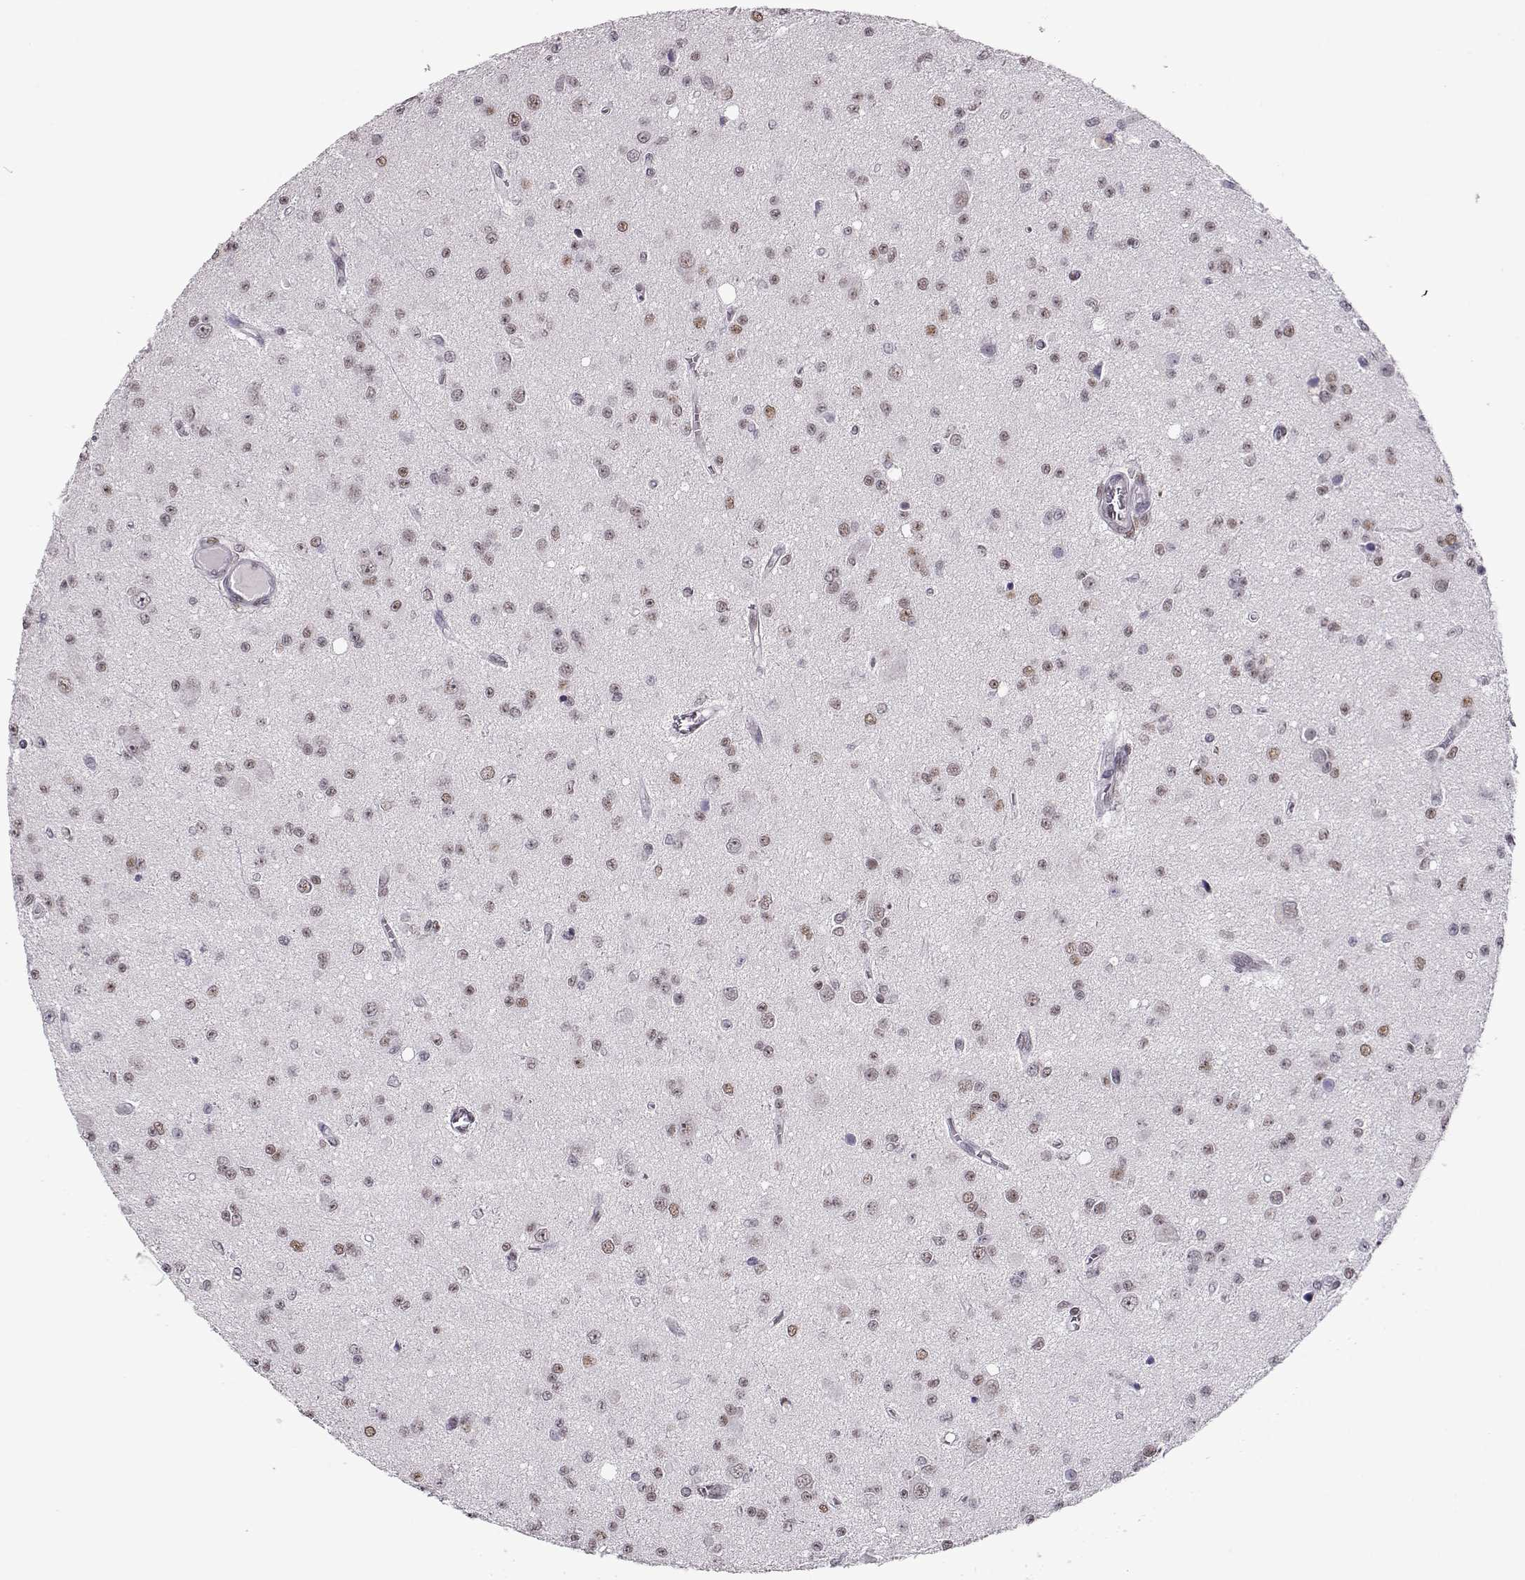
{"staining": {"intensity": "negative", "quantity": "none", "location": "none"}, "tissue": "glioma", "cell_type": "Tumor cells", "image_type": "cancer", "snomed": [{"axis": "morphology", "description": "Glioma, malignant, Low grade"}, {"axis": "topography", "description": "Brain"}], "caption": "Glioma was stained to show a protein in brown. There is no significant positivity in tumor cells. The staining is performed using DAB brown chromogen with nuclei counter-stained in using hematoxylin.", "gene": "POLI", "patient": {"sex": "female", "age": 45}}